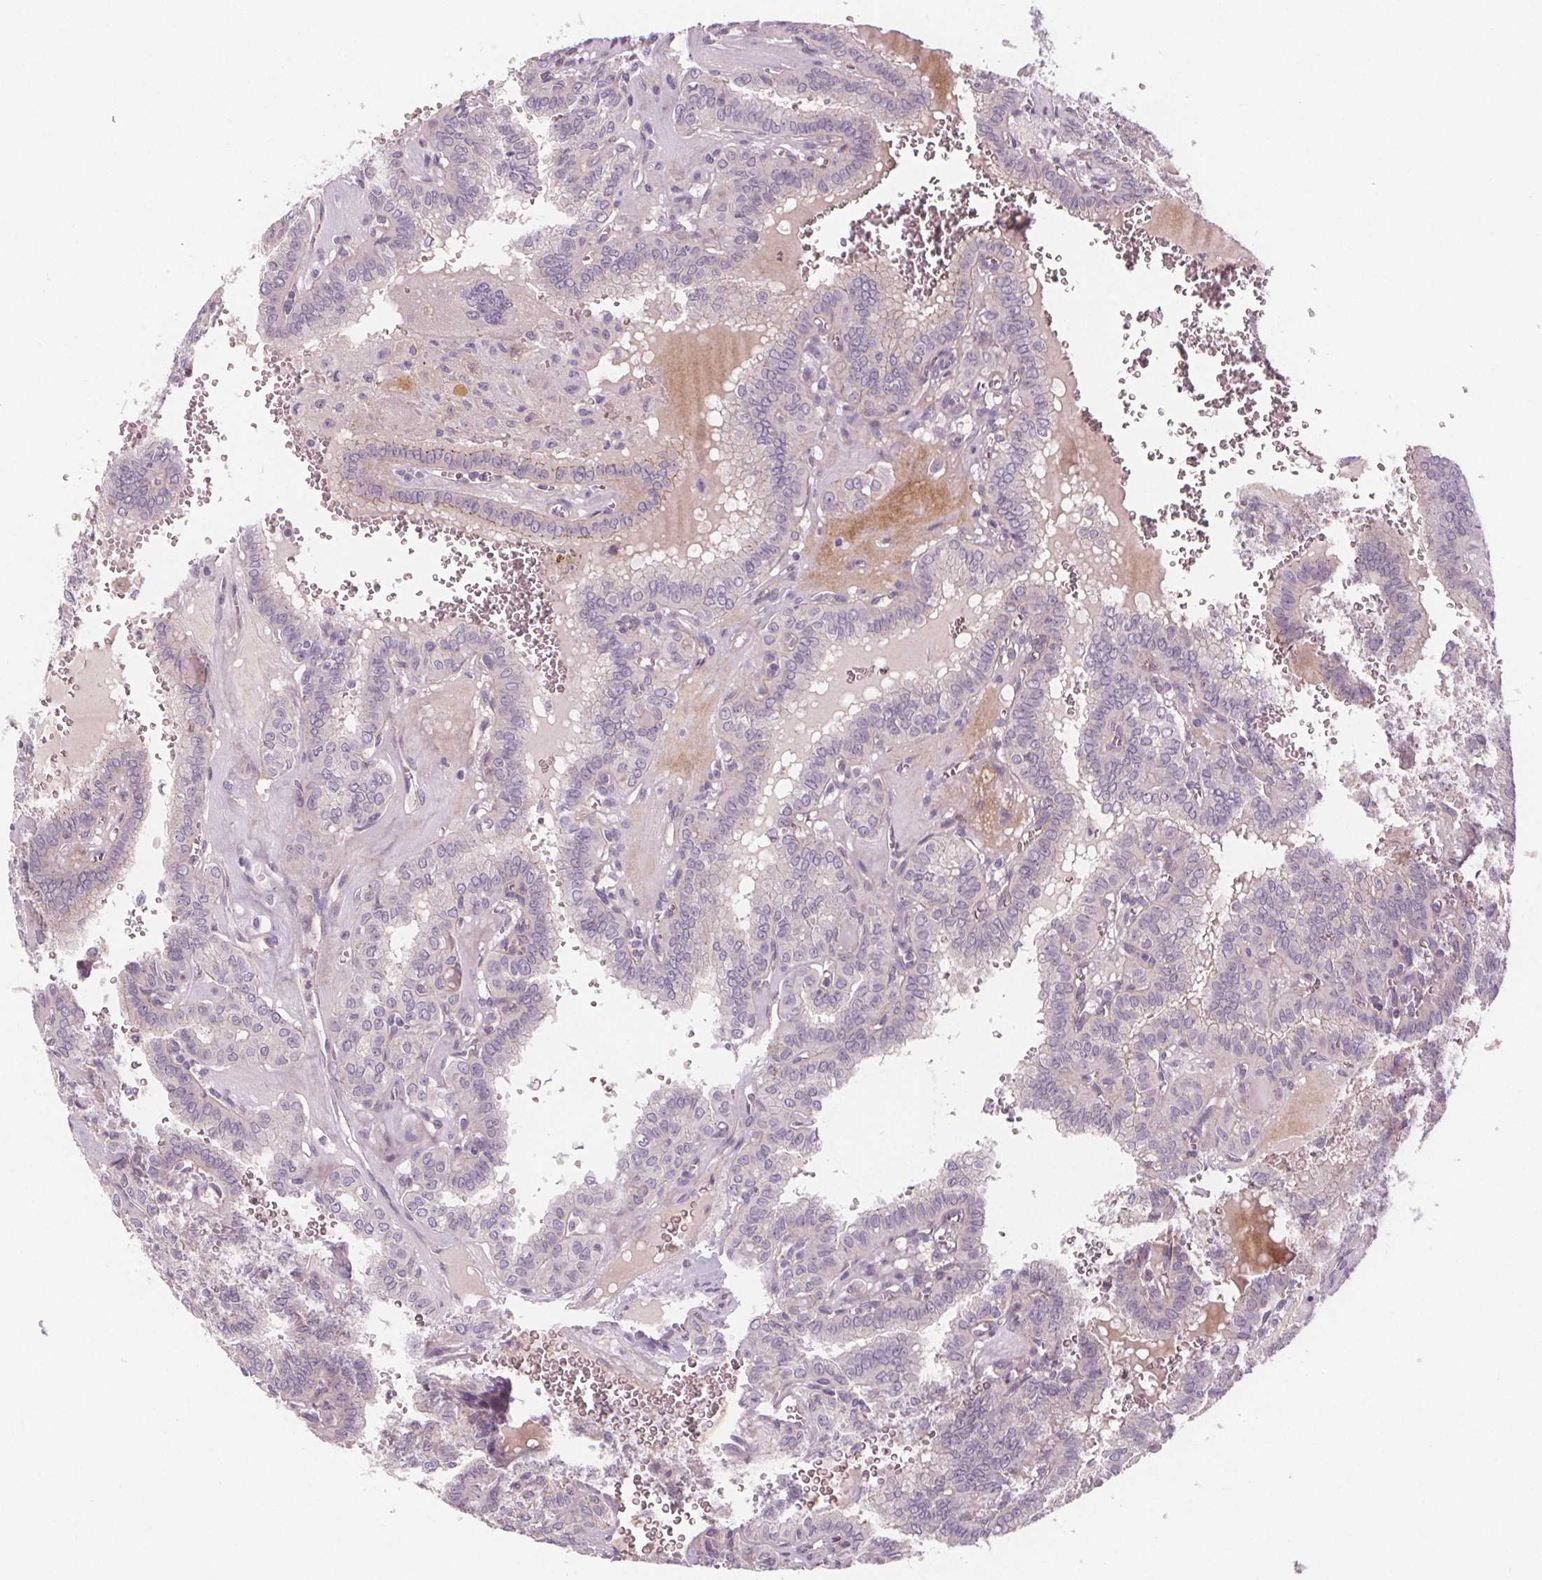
{"staining": {"intensity": "negative", "quantity": "none", "location": "none"}, "tissue": "thyroid cancer", "cell_type": "Tumor cells", "image_type": "cancer", "snomed": [{"axis": "morphology", "description": "Papillary adenocarcinoma, NOS"}, {"axis": "topography", "description": "Thyroid gland"}], "caption": "The histopathology image demonstrates no staining of tumor cells in papillary adenocarcinoma (thyroid).", "gene": "VNN1", "patient": {"sex": "female", "age": 41}}